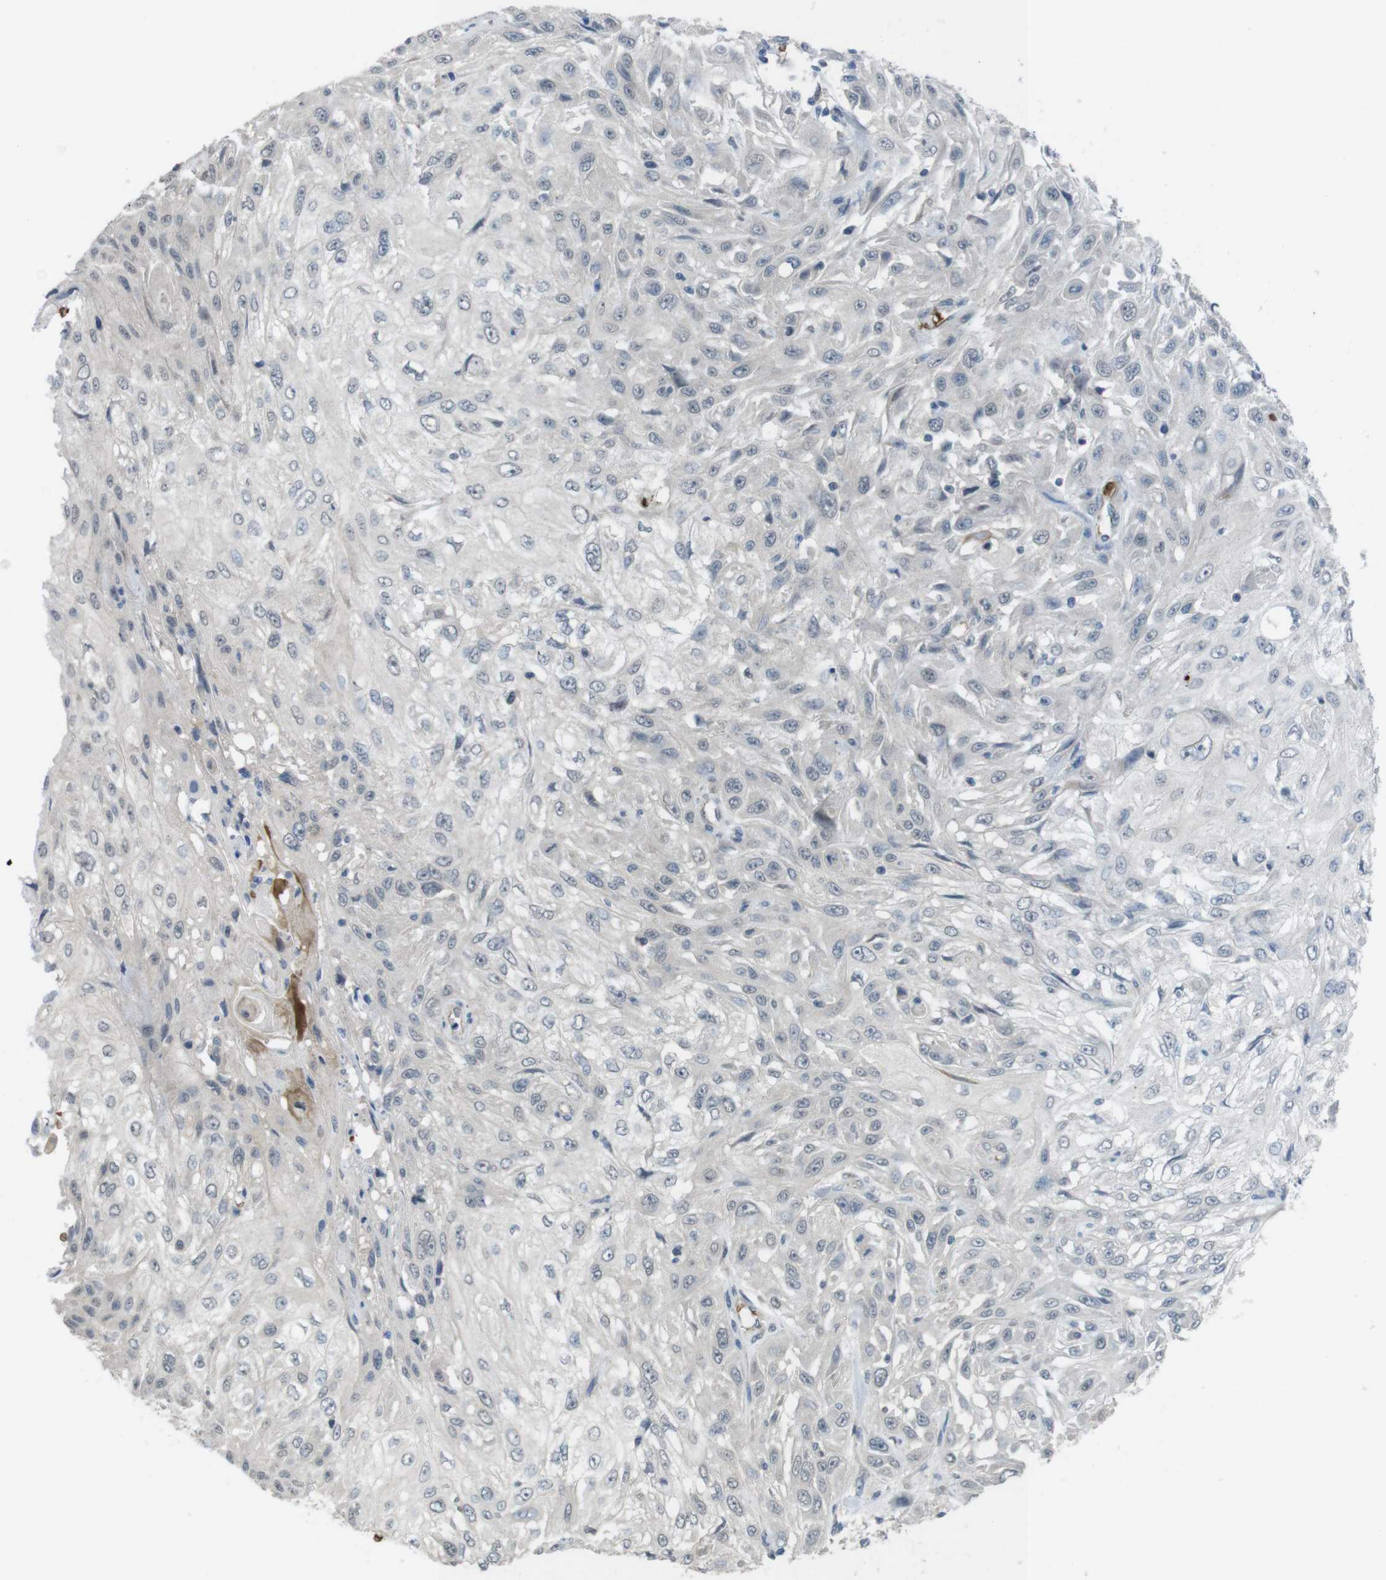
{"staining": {"intensity": "negative", "quantity": "none", "location": "none"}, "tissue": "skin cancer", "cell_type": "Tumor cells", "image_type": "cancer", "snomed": [{"axis": "morphology", "description": "Squamous cell carcinoma, NOS"}, {"axis": "topography", "description": "Skin"}], "caption": "IHC image of skin squamous cell carcinoma stained for a protein (brown), which shows no positivity in tumor cells.", "gene": "GYPA", "patient": {"sex": "male", "age": 75}}